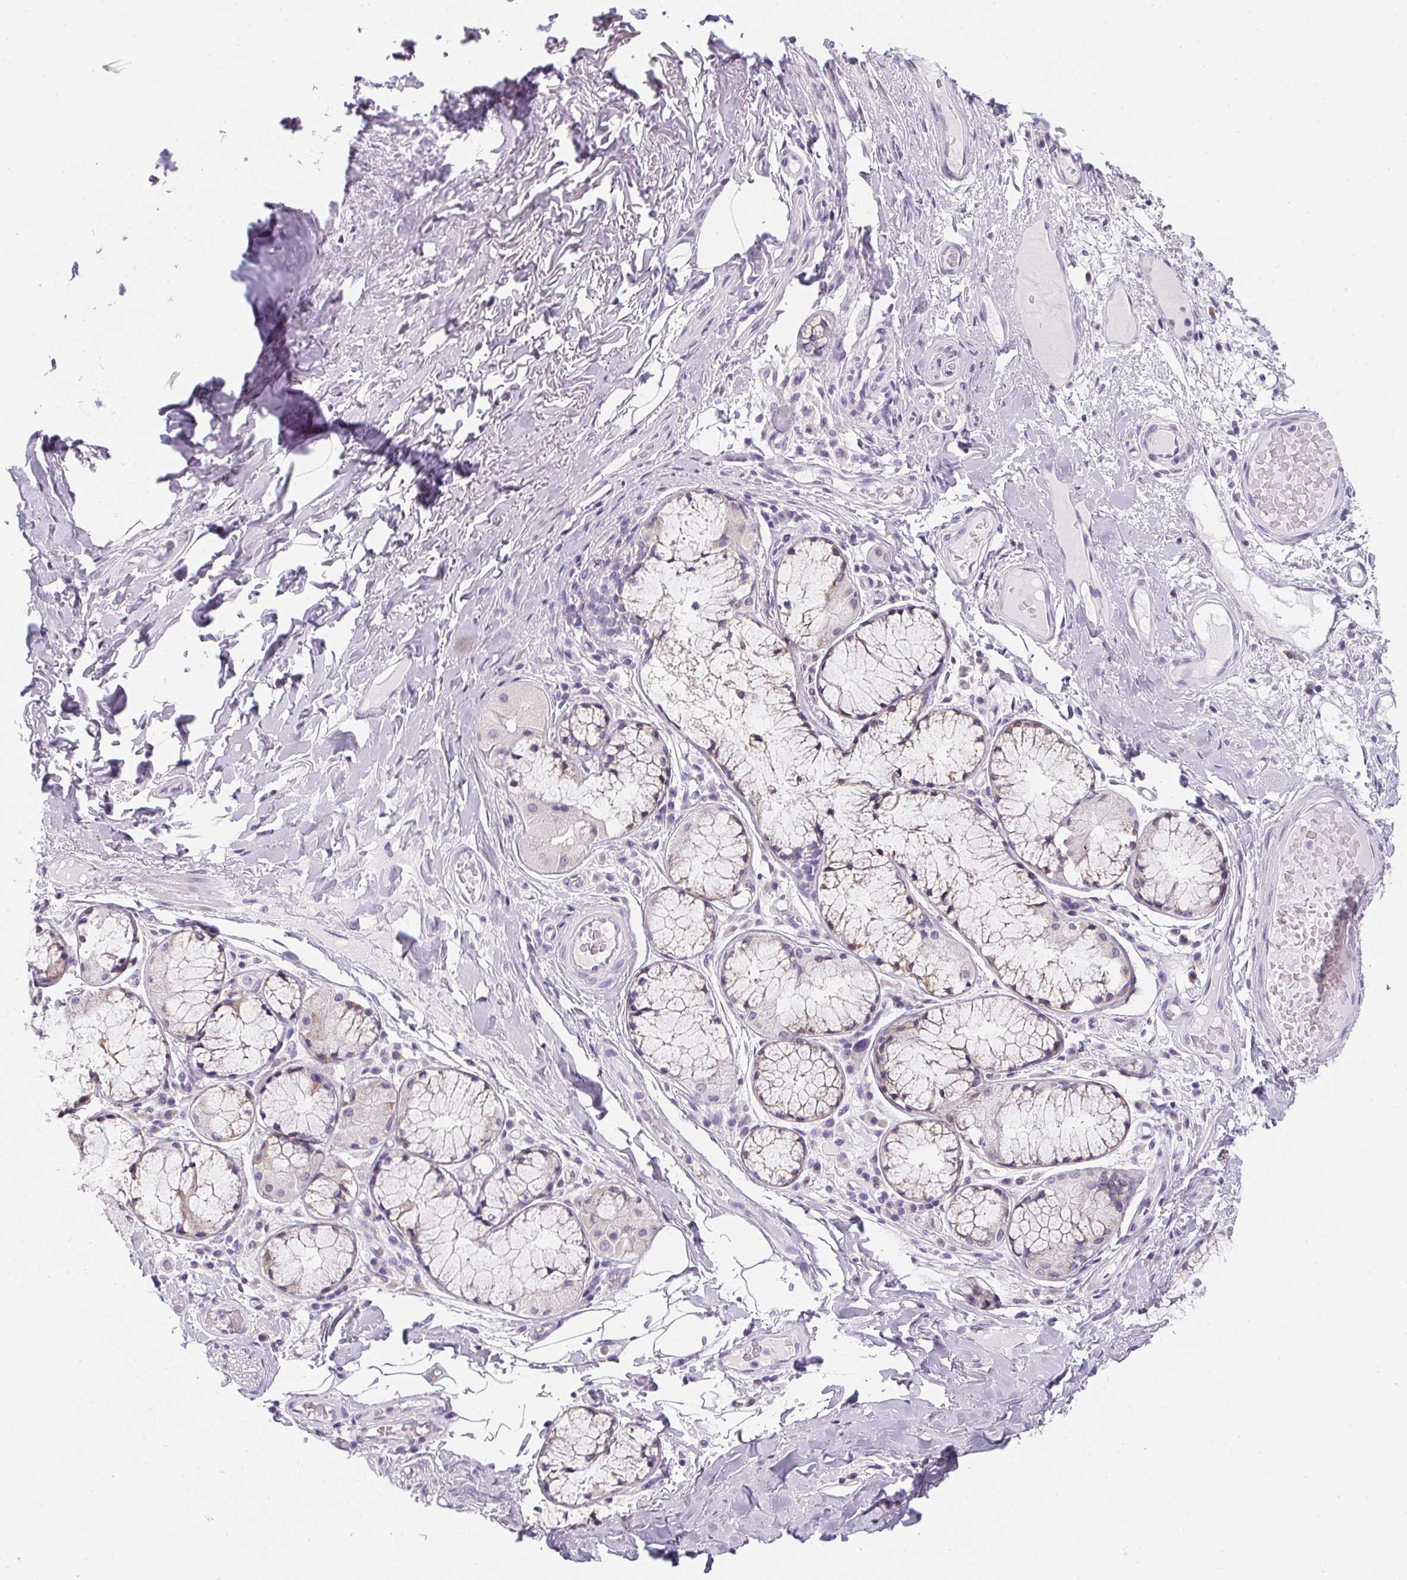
{"staining": {"intensity": "negative", "quantity": "none", "location": "none"}, "tissue": "adipose tissue", "cell_type": "Adipocytes", "image_type": "normal", "snomed": [{"axis": "morphology", "description": "Normal tissue, NOS"}, {"axis": "topography", "description": "Cartilage tissue"}, {"axis": "topography", "description": "Bronchus"}], "caption": "Immunohistochemistry (IHC) micrograph of unremarkable adipose tissue: human adipose tissue stained with DAB (3,3'-diaminobenzidine) shows no significant protein positivity in adipocytes.", "gene": "MAP1A", "patient": {"sex": "male", "age": 64}}